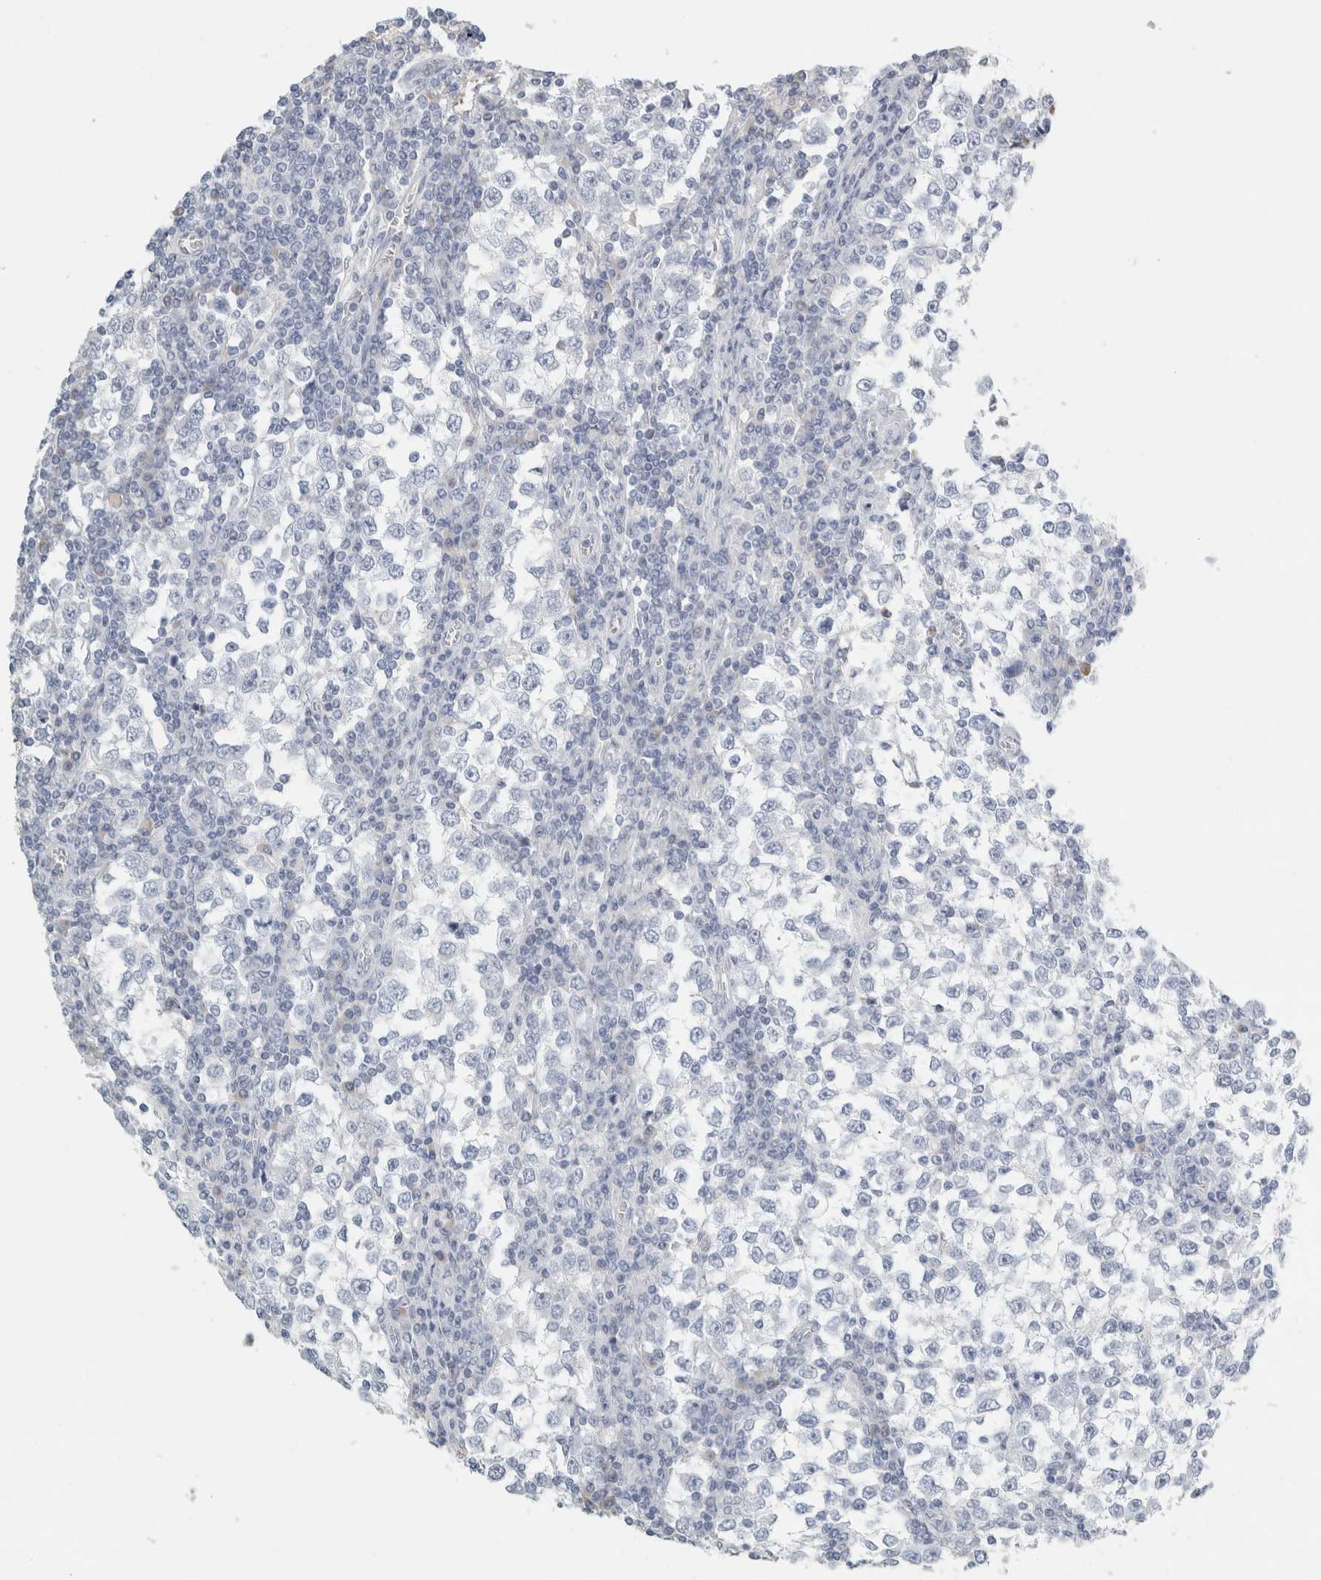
{"staining": {"intensity": "negative", "quantity": "none", "location": "none"}, "tissue": "testis cancer", "cell_type": "Tumor cells", "image_type": "cancer", "snomed": [{"axis": "morphology", "description": "Seminoma, NOS"}, {"axis": "topography", "description": "Testis"}], "caption": "This is a photomicrograph of IHC staining of testis seminoma, which shows no expression in tumor cells.", "gene": "TSPAN8", "patient": {"sex": "male", "age": 65}}